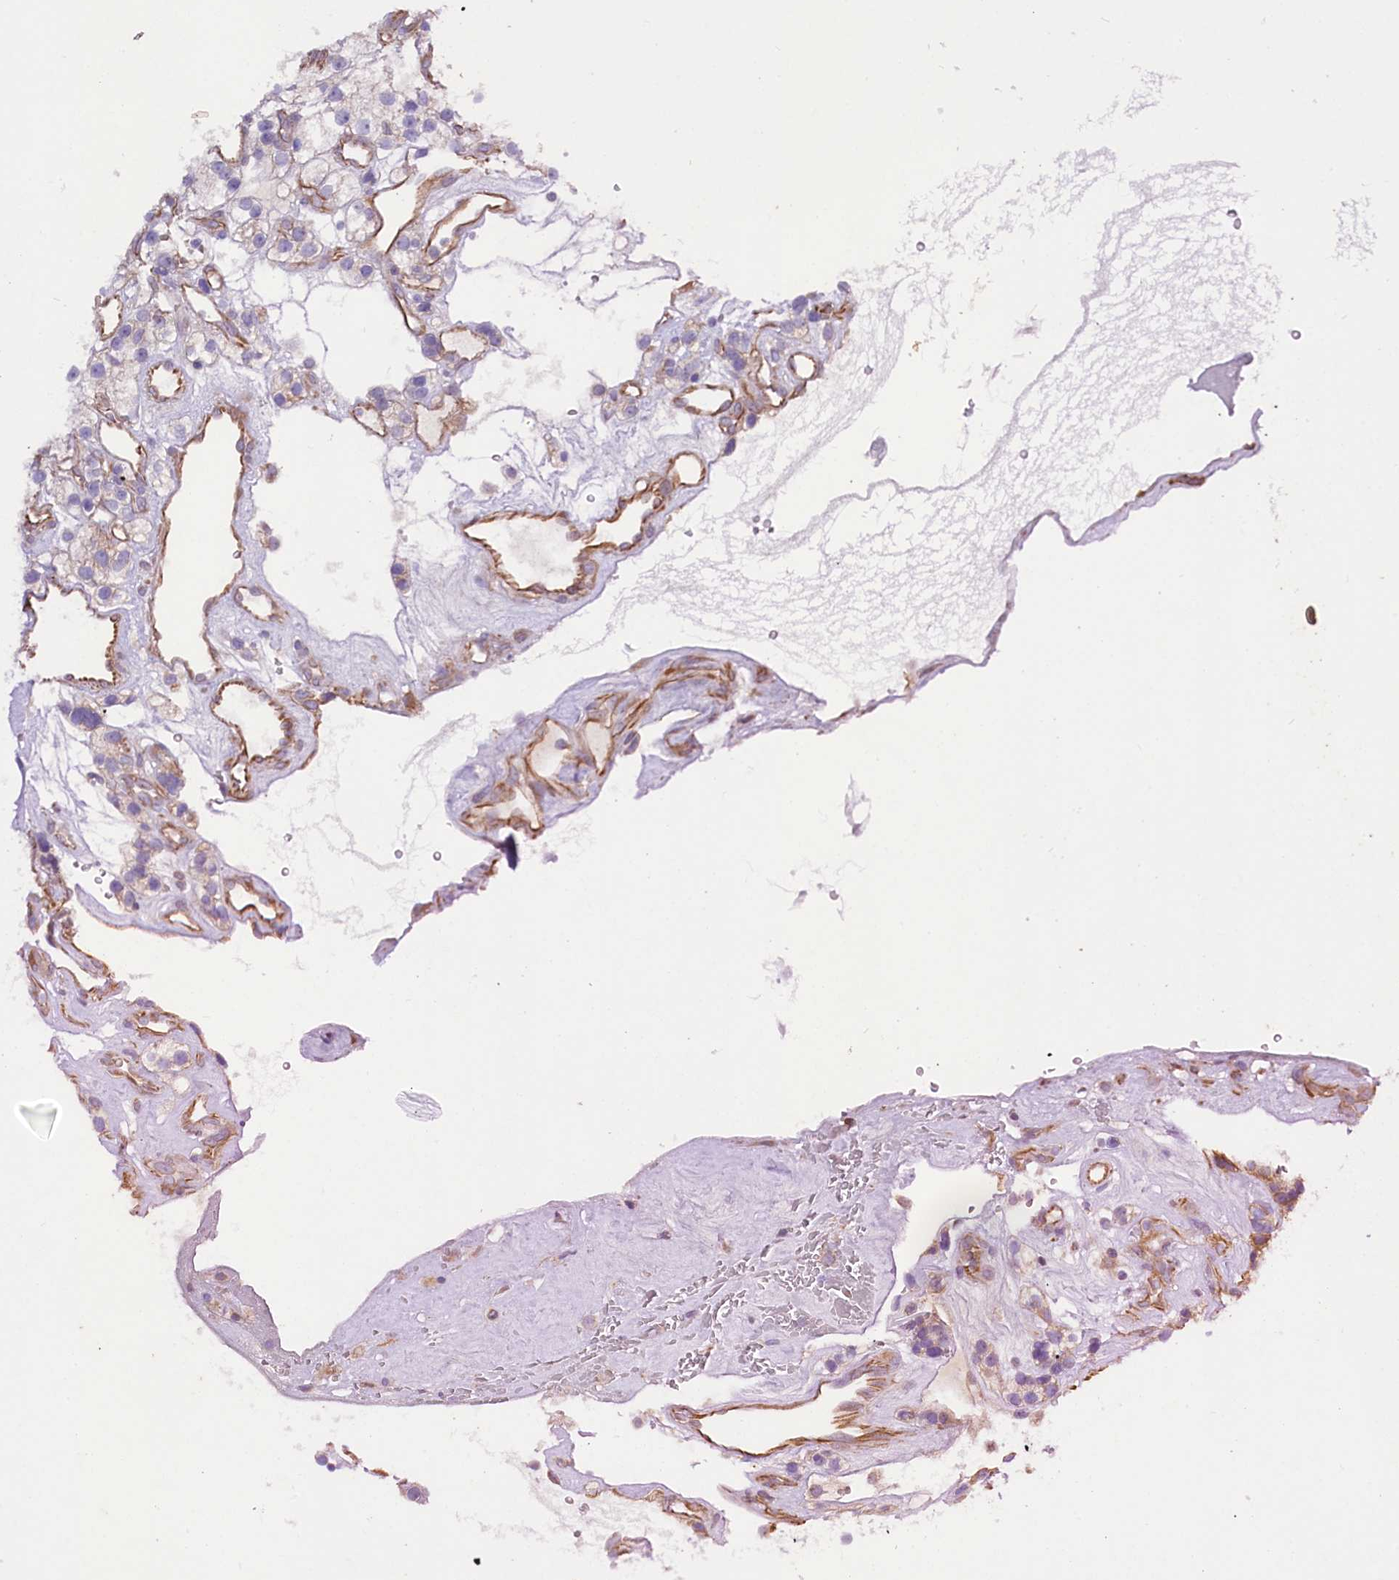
{"staining": {"intensity": "negative", "quantity": "none", "location": "none"}, "tissue": "renal cancer", "cell_type": "Tumor cells", "image_type": "cancer", "snomed": [{"axis": "morphology", "description": "Adenocarcinoma, NOS"}, {"axis": "topography", "description": "Kidney"}], "caption": "Renal cancer was stained to show a protein in brown. There is no significant staining in tumor cells.", "gene": "SLC7A1", "patient": {"sex": "female", "age": 57}}